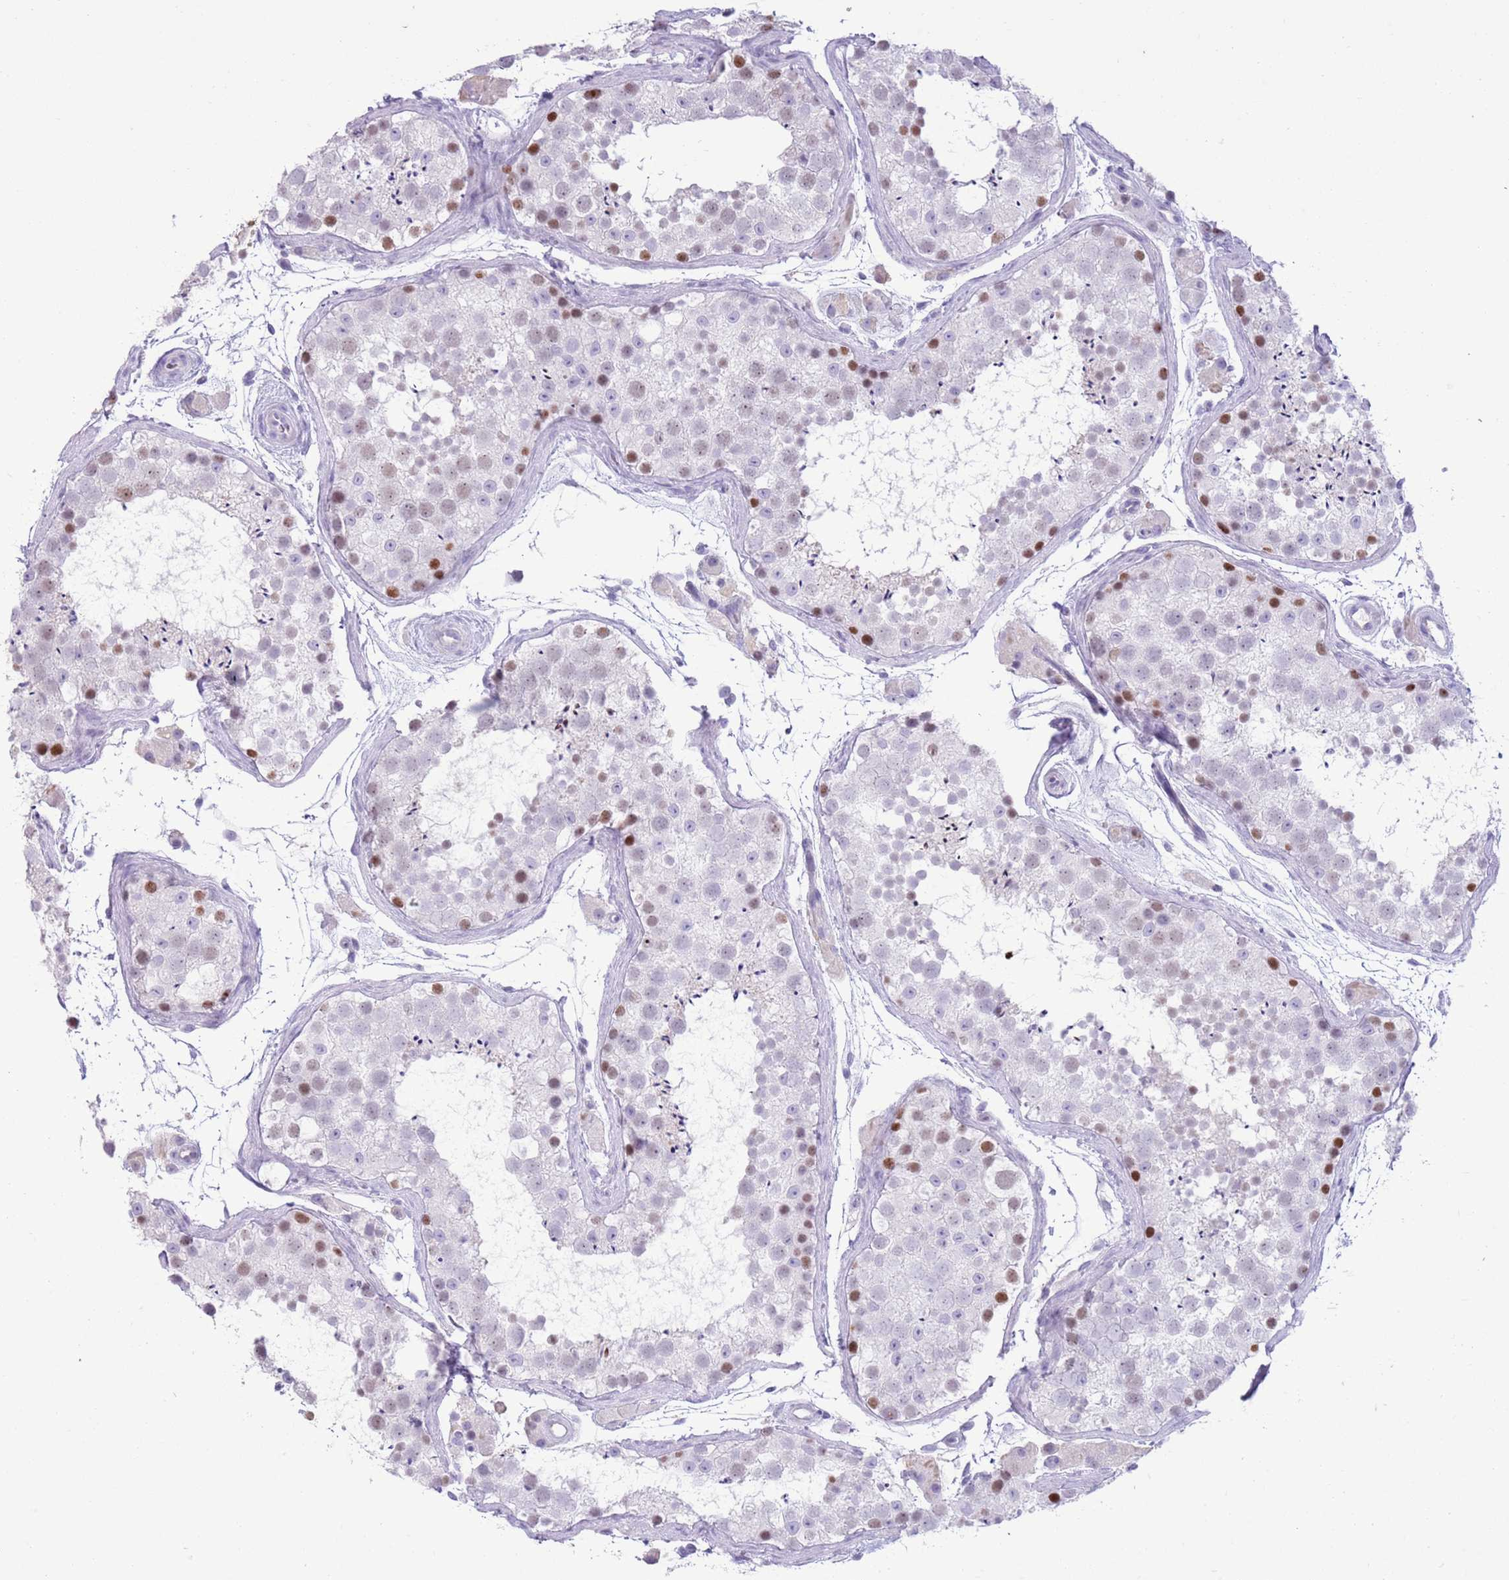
{"staining": {"intensity": "strong", "quantity": "<25%", "location": "nuclear"}, "tissue": "testis", "cell_type": "Cells in seminiferous ducts", "image_type": "normal", "snomed": [{"axis": "morphology", "description": "Normal tissue, NOS"}, {"axis": "topography", "description": "Testis"}], "caption": "Testis stained with immunohistochemistry shows strong nuclear staining in about <25% of cells in seminiferous ducts.", "gene": "BCL11B", "patient": {"sex": "male", "age": 41}}